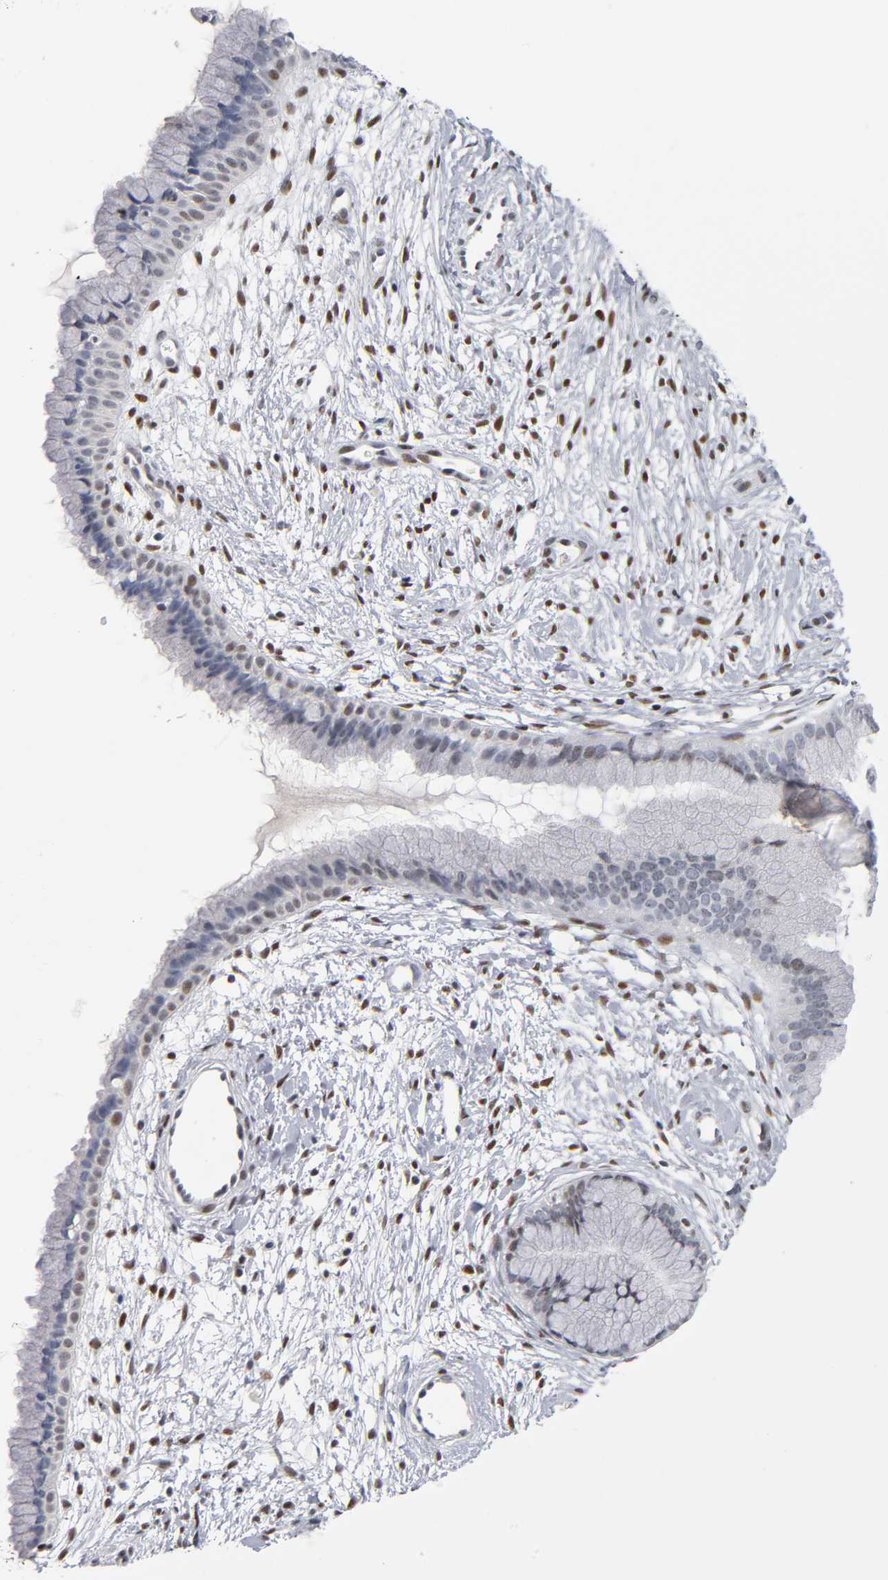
{"staining": {"intensity": "weak", "quantity": "<25%", "location": "nuclear"}, "tissue": "cervix", "cell_type": "Glandular cells", "image_type": "normal", "snomed": [{"axis": "morphology", "description": "Normal tissue, NOS"}, {"axis": "topography", "description": "Cervix"}], "caption": "Human cervix stained for a protein using immunohistochemistry (IHC) demonstrates no staining in glandular cells.", "gene": "SP3", "patient": {"sex": "female", "age": 39}}